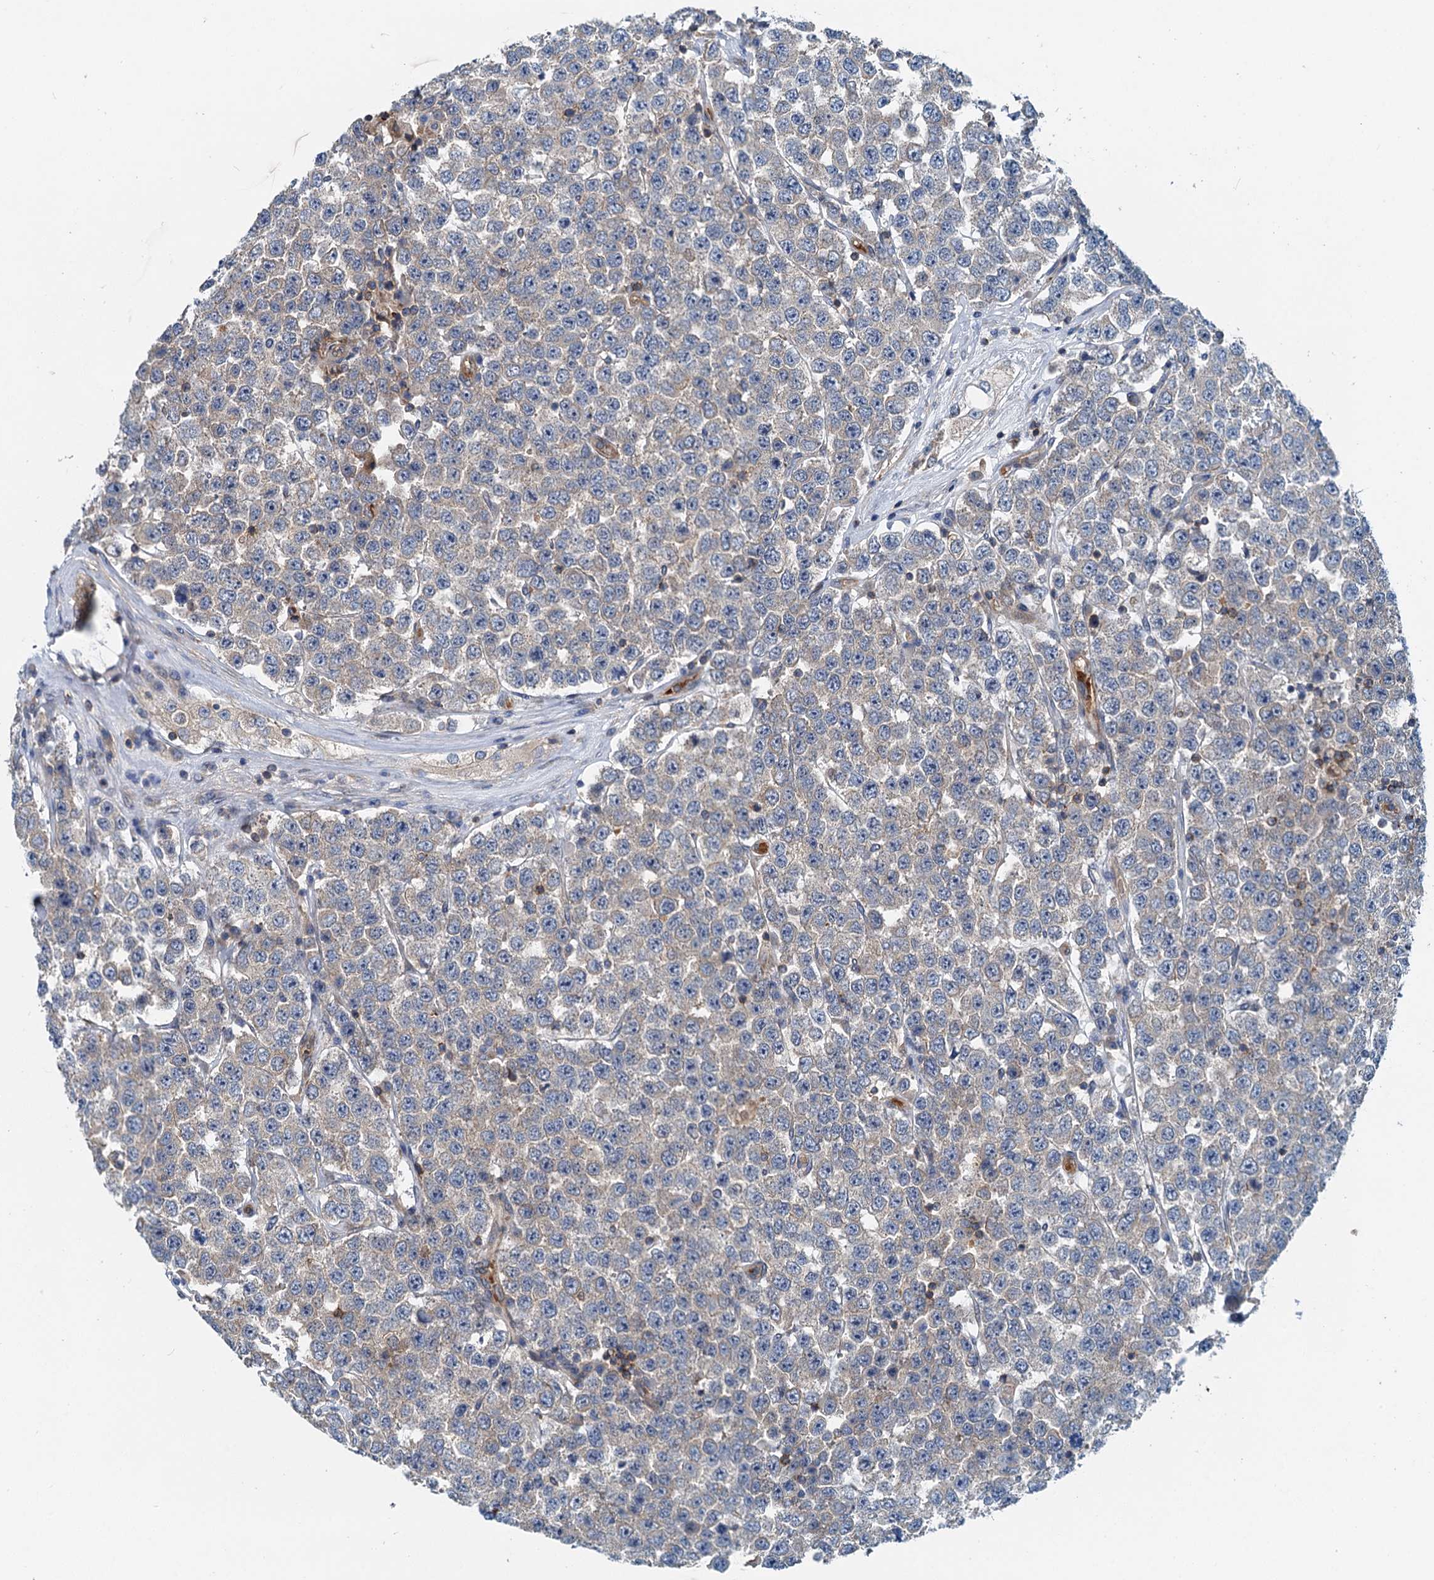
{"staining": {"intensity": "weak", "quantity": "<25%", "location": "cytoplasmic/membranous"}, "tissue": "testis cancer", "cell_type": "Tumor cells", "image_type": "cancer", "snomed": [{"axis": "morphology", "description": "Seminoma, NOS"}, {"axis": "topography", "description": "Testis"}], "caption": "This is an IHC micrograph of testis cancer (seminoma). There is no staining in tumor cells.", "gene": "ROGDI", "patient": {"sex": "male", "age": 28}}